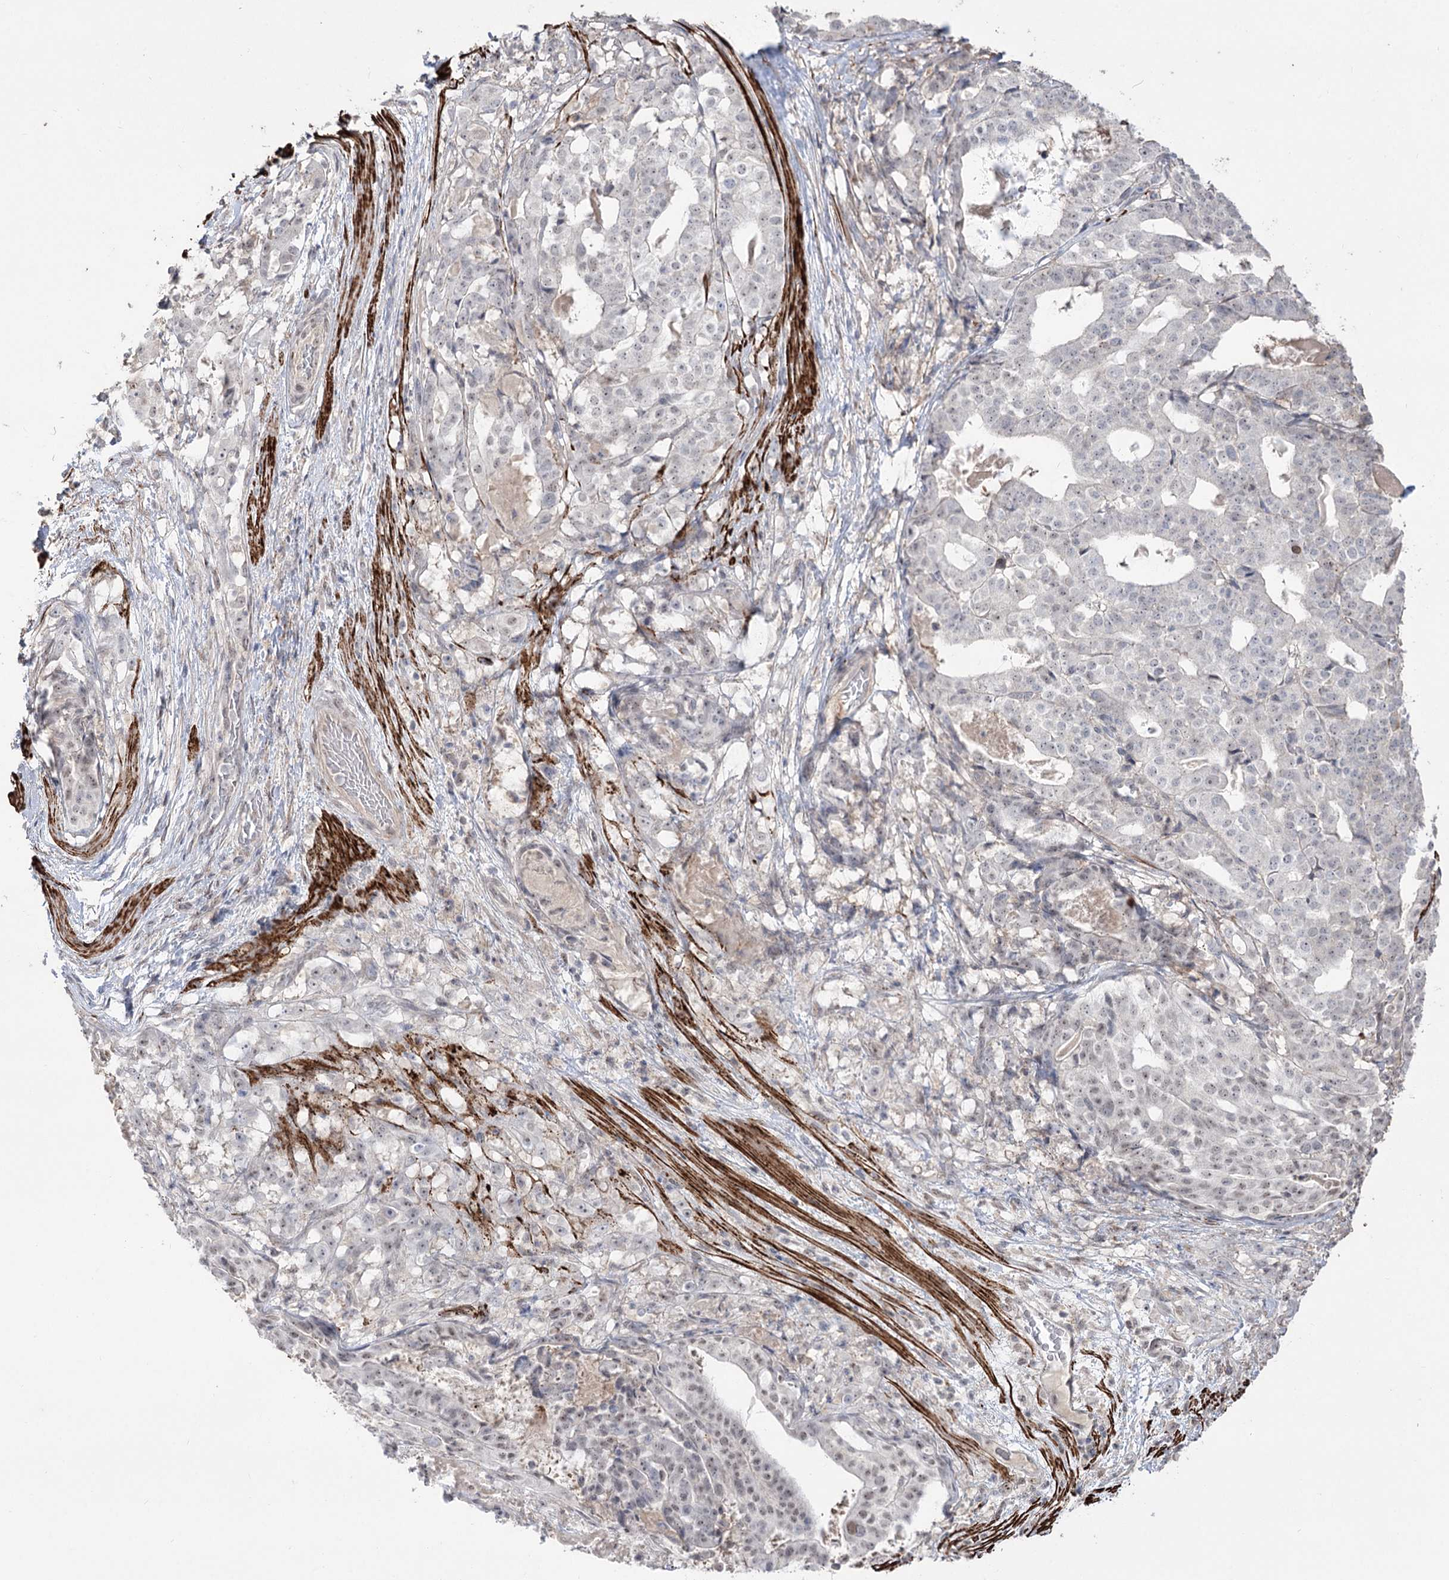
{"staining": {"intensity": "negative", "quantity": "none", "location": "none"}, "tissue": "stomach cancer", "cell_type": "Tumor cells", "image_type": "cancer", "snomed": [{"axis": "morphology", "description": "Adenocarcinoma, NOS"}, {"axis": "topography", "description": "Stomach"}], "caption": "Tumor cells are negative for protein expression in human adenocarcinoma (stomach).", "gene": "ZSCAN23", "patient": {"sex": "male", "age": 48}}